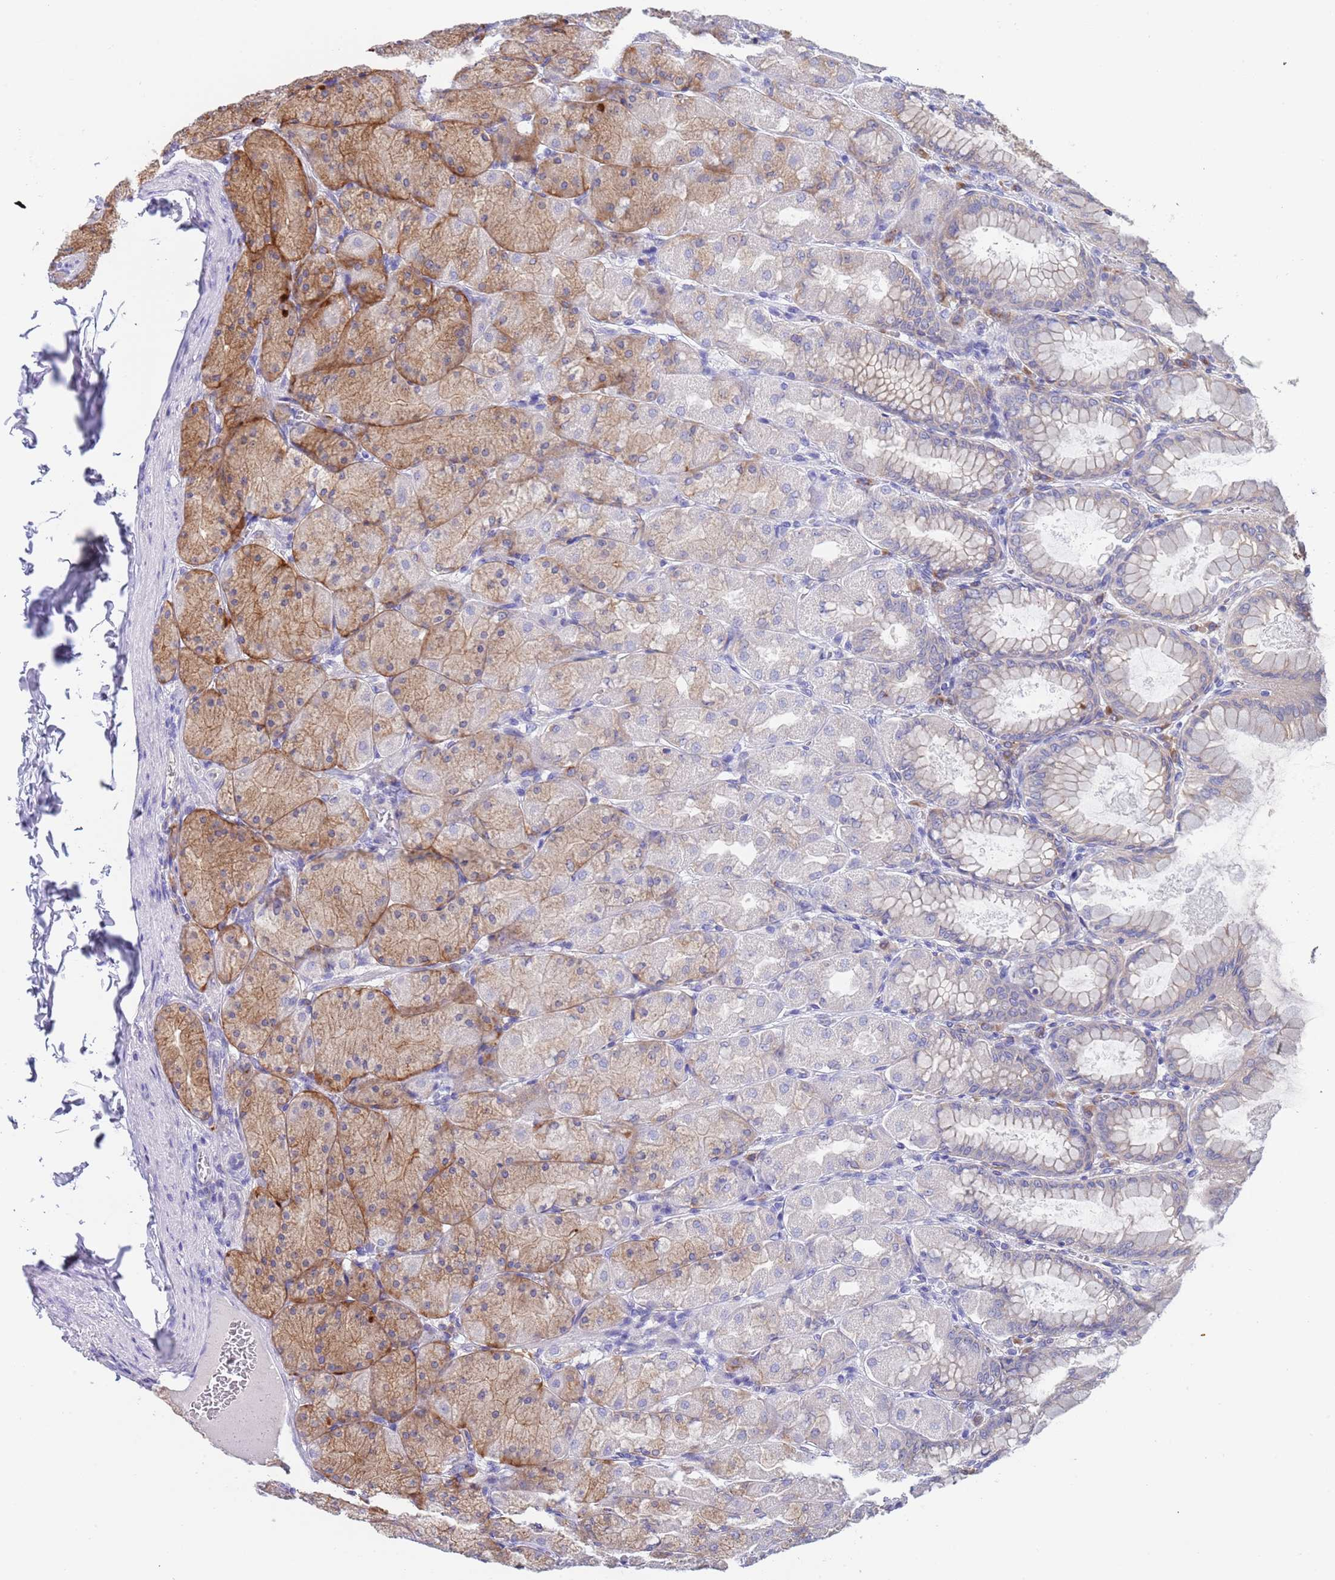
{"staining": {"intensity": "moderate", "quantity": "25%-75%", "location": "cytoplasmic/membranous"}, "tissue": "stomach", "cell_type": "Glandular cells", "image_type": "normal", "snomed": [{"axis": "morphology", "description": "Normal tissue, NOS"}, {"axis": "topography", "description": "Stomach, upper"}], "caption": "Protein staining of normal stomach shows moderate cytoplasmic/membranous expression in about 25%-75% of glandular cells. The staining was performed using DAB (3,3'-diaminobenzidine) to visualize the protein expression in brown, while the nuclei were stained in blue with hematoxylin (Magnification: 20x).", "gene": "TYW1B", "patient": {"sex": "female", "age": 56}}